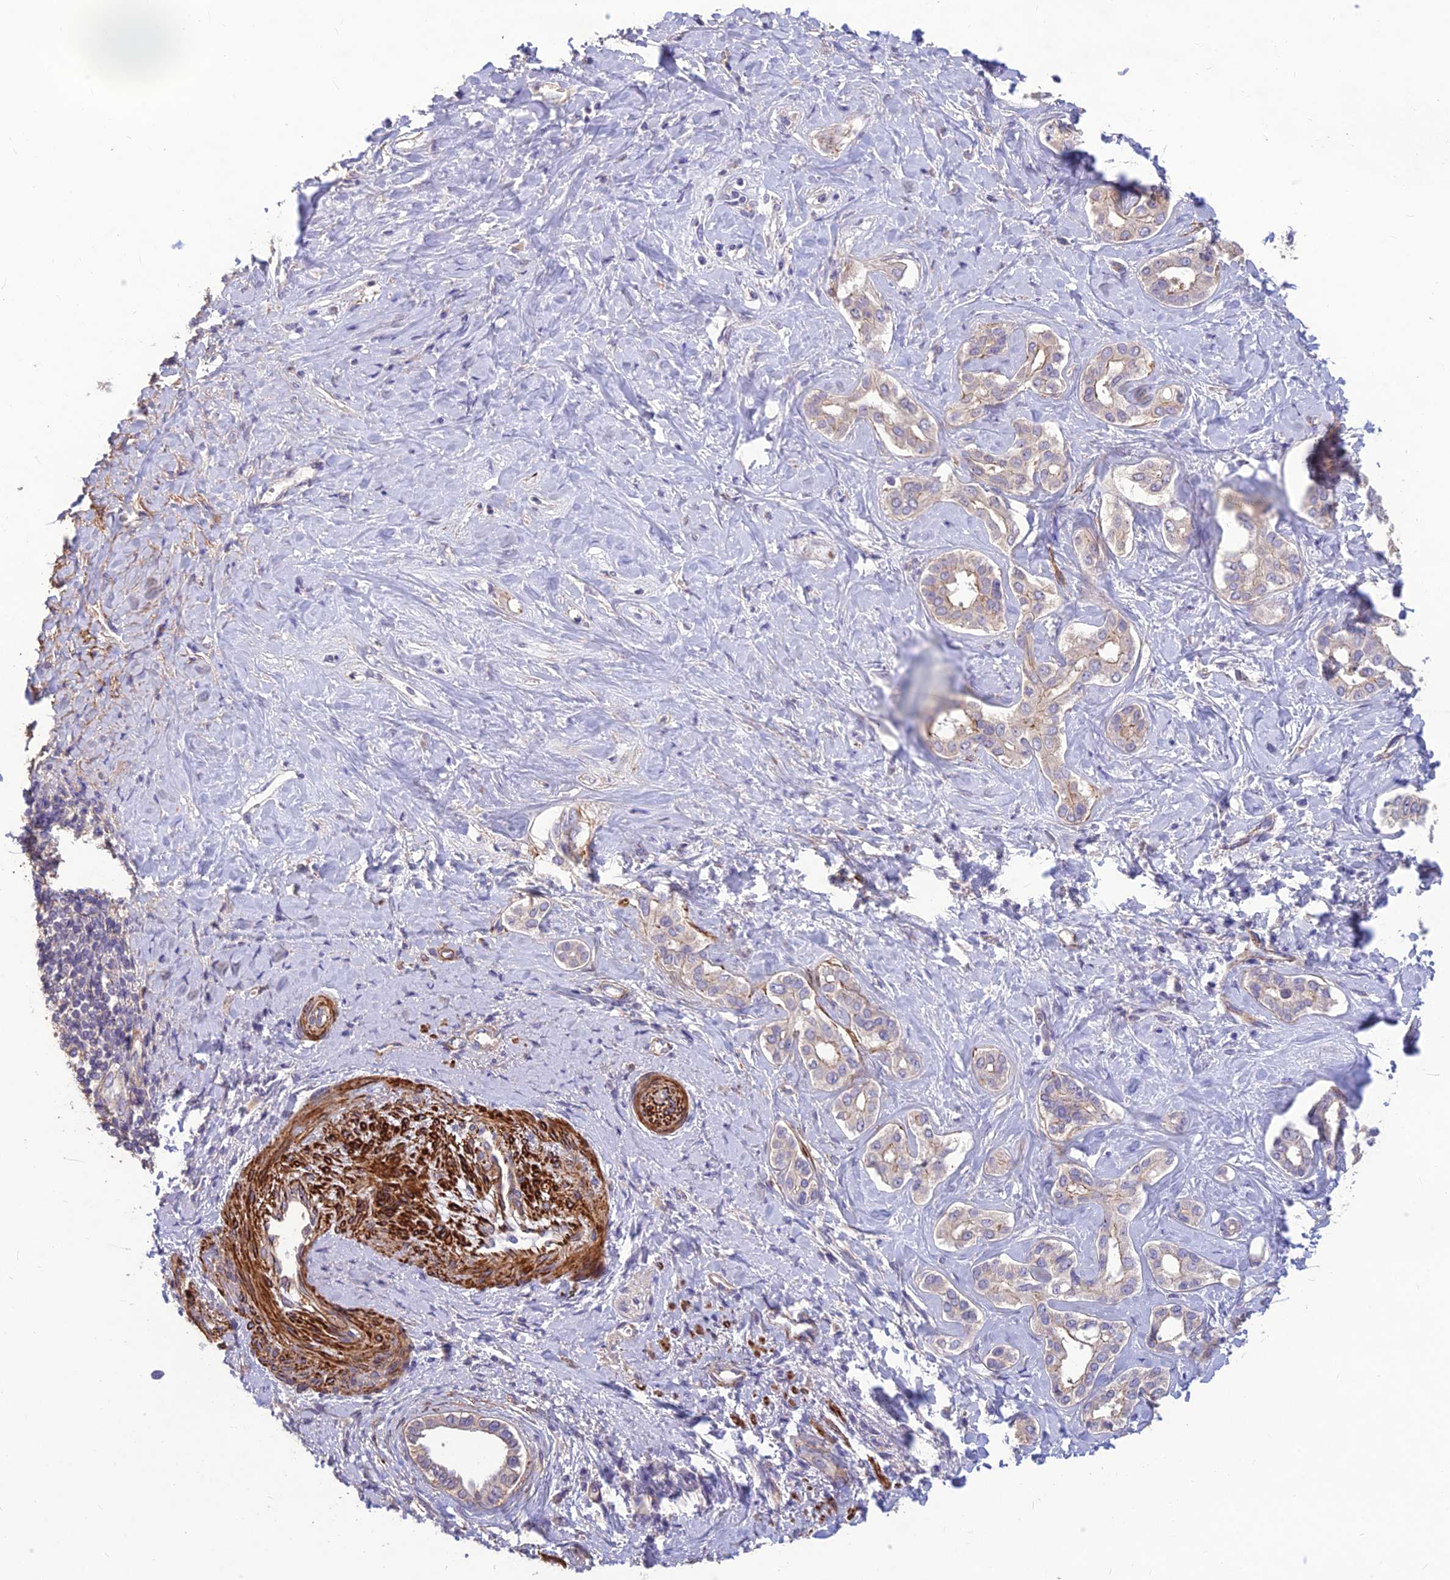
{"staining": {"intensity": "negative", "quantity": "none", "location": "none"}, "tissue": "liver cancer", "cell_type": "Tumor cells", "image_type": "cancer", "snomed": [{"axis": "morphology", "description": "Cholangiocarcinoma"}, {"axis": "topography", "description": "Liver"}], "caption": "An image of human cholangiocarcinoma (liver) is negative for staining in tumor cells. (Brightfield microscopy of DAB (3,3'-diaminobenzidine) immunohistochemistry (IHC) at high magnification).", "gene": "CLUH", "patient": {"sex": "female", "age": 77}}